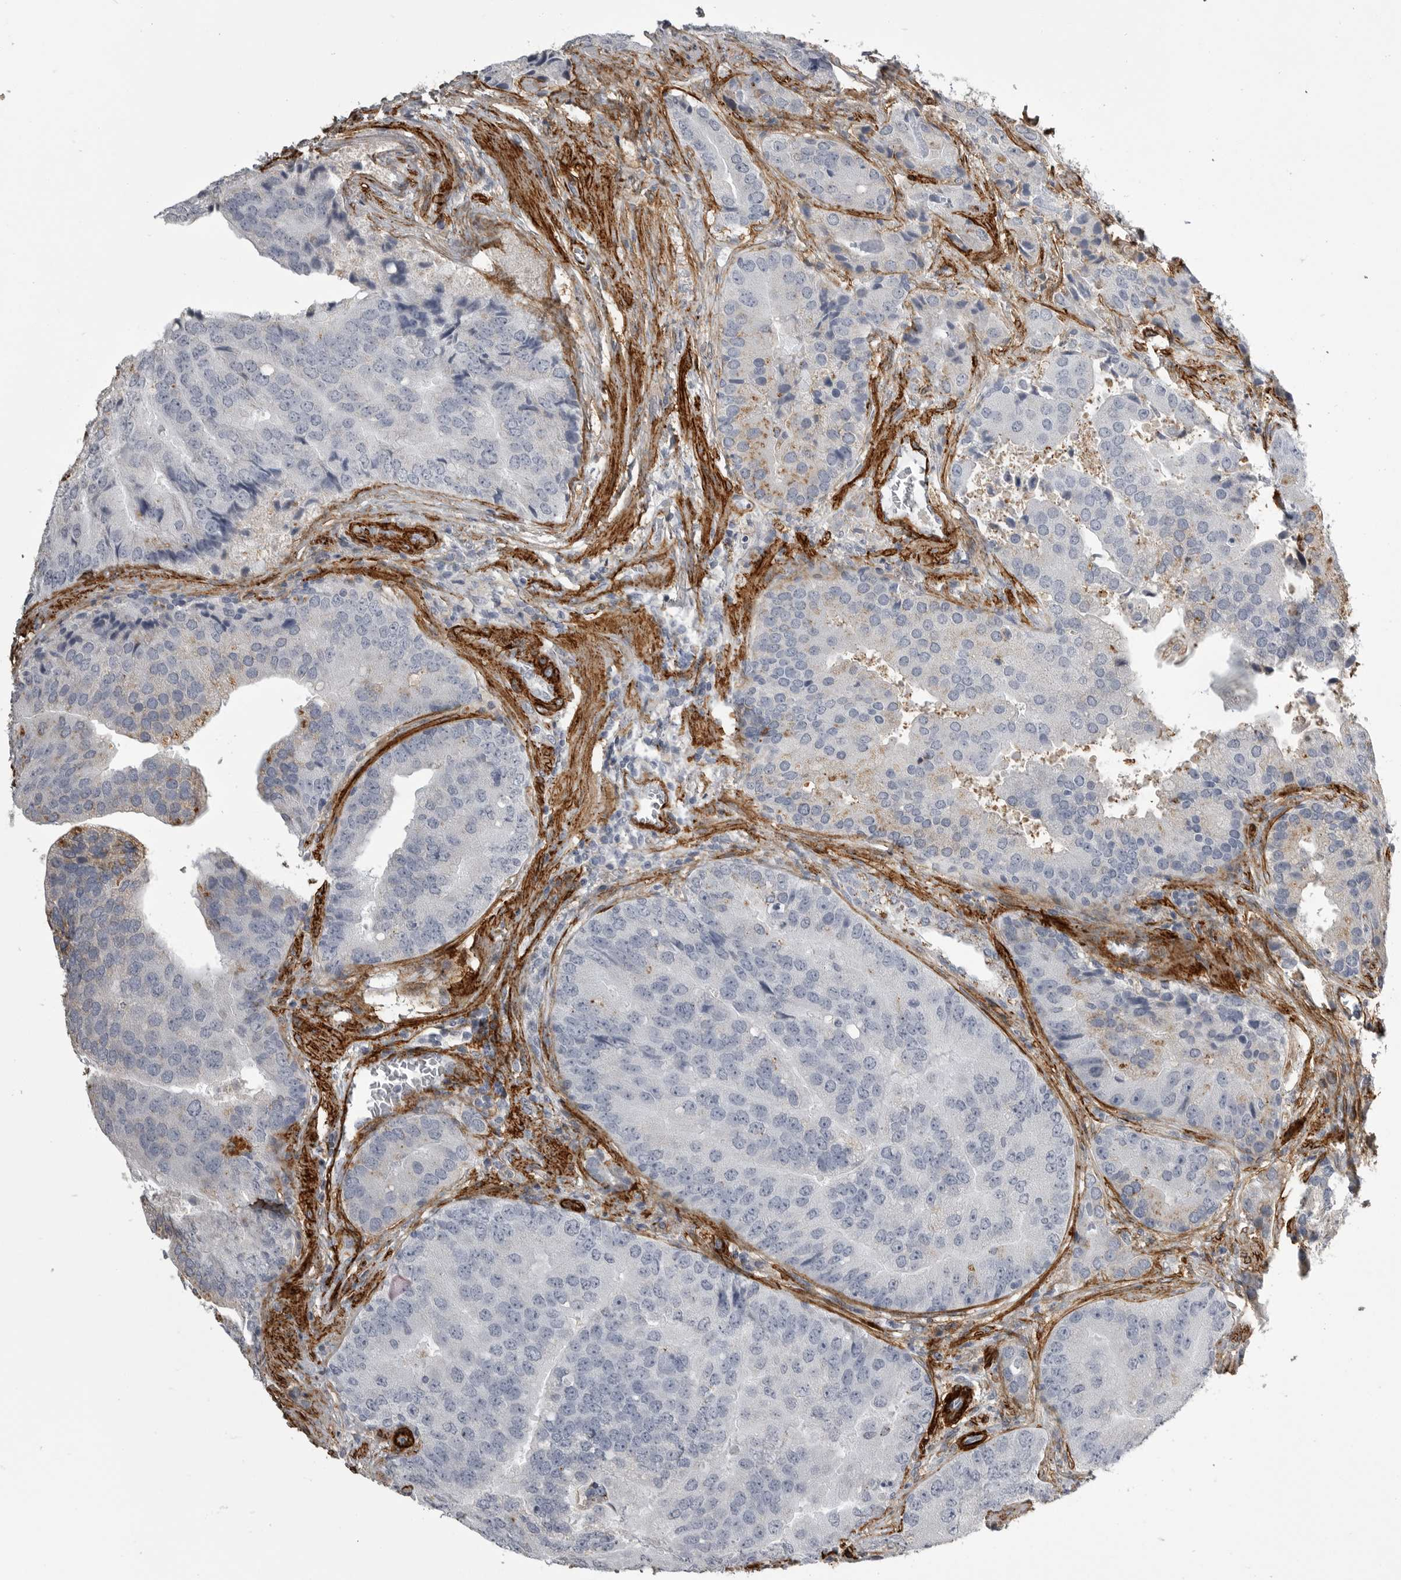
{"staining": {"intensity": "negative", "quantity": "none", "location": "none"}, "tissue": "prostate cancer", "cell_type": "Tumor cells", "image_type": "cancer", "snomed": [{"axis": "morphology", "description": "Adenocarcinoma, High grade"}, {"axis": "topography", "description": "Prostate"}], "caption": "Tumor cells are negative for protein expression in human prostate cancer (adenocarcinoma (high-grade)).", "gene": "AOC3", "patient": {"sex": "male", "age": 70}}